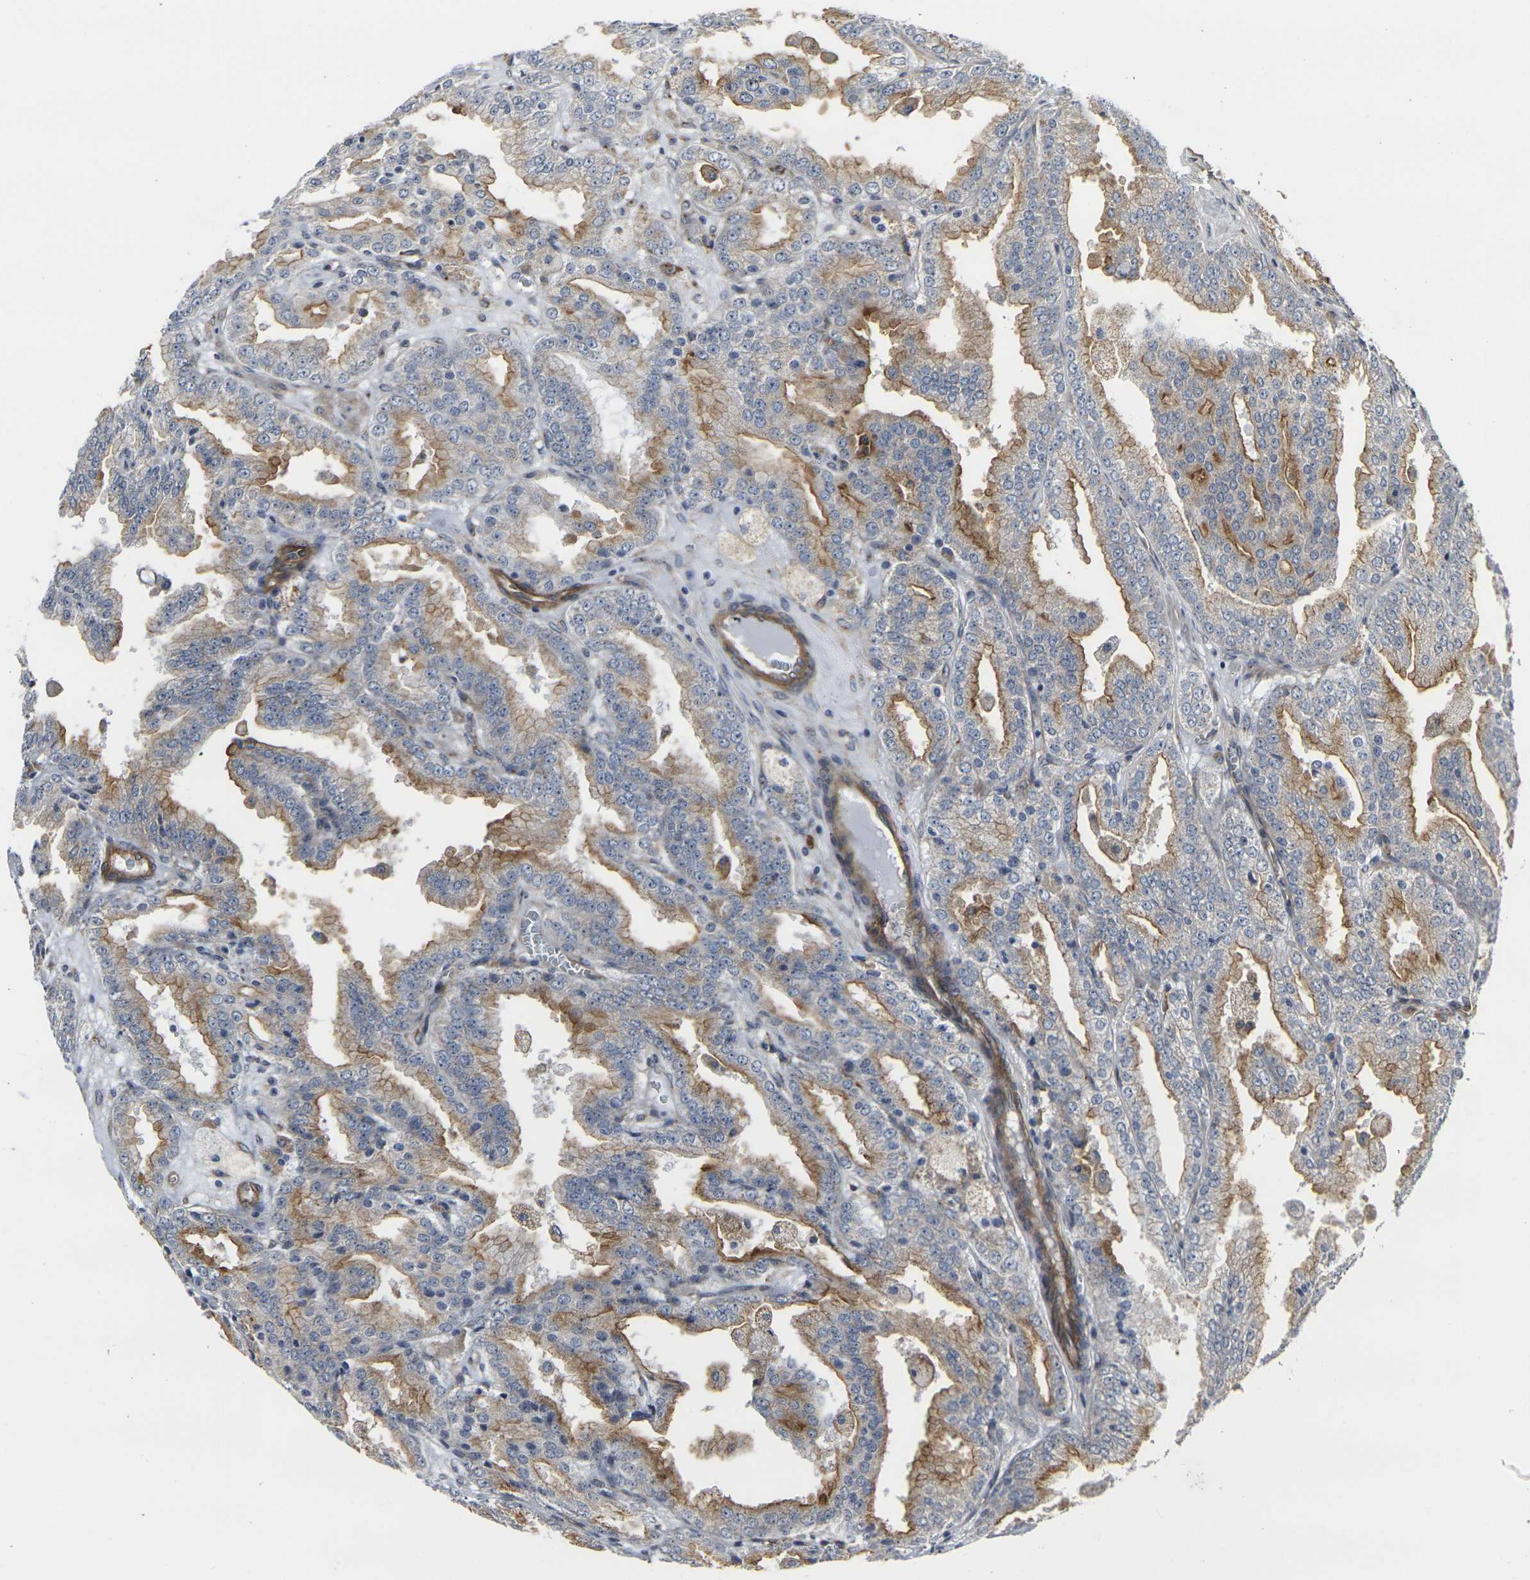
{"staining": {"intensity": "moderate", "quantity": ">75%", "location": "cytoplasmic/membranous"}, "tissue": "prostate cancer", "cell_type": "Tumor cells", "image_type": "cancer", "snomed": [{"axis": "morphology", "description": "Adenocarcinoma, High grade"}, {"axis": "topography", "description": "Prostate"}], "caption": "Immunohistochemistry image of neoplastic tissue: adenocarcinoma (high-grade) (prostate) stained using immunohistochemistry (IHC) shows medium levels of moderate protein expression localized specifically in the cytoplasmic/membranous of tumor cells, appearing as a cytoplasmic/membranous brown color.", "gene": "MYOF", "patient": {"sex": "male", "age": 61}}